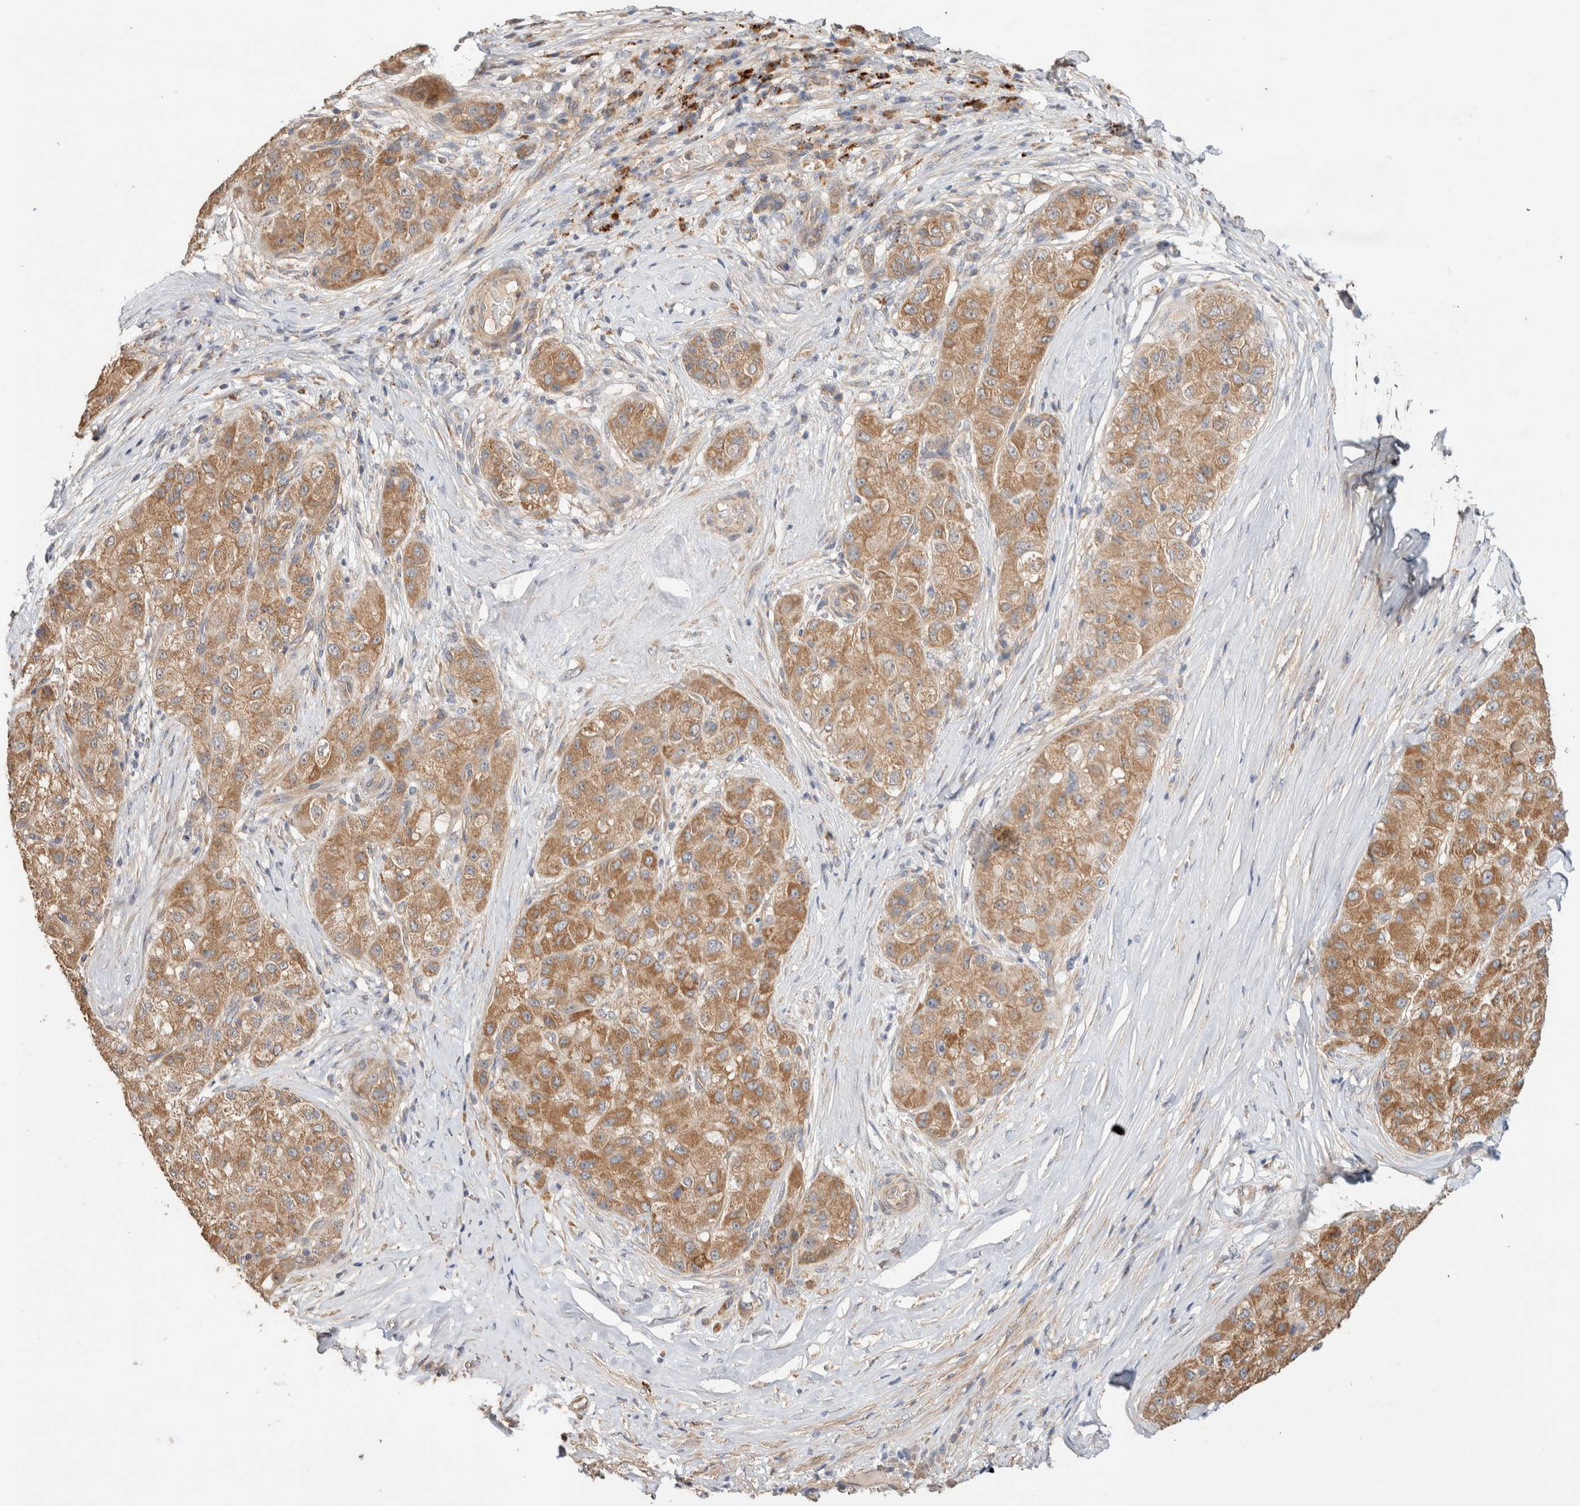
{"staining": {"intensity": "moderate", "quantity": ">75%", "location": "cytoplasmic/membranous"}, "tissue": "liver cancer", "cell_type": "Tumor cells", "image_type": "cancer", "snomed": [{"axis": "morphology", "description": "Carcinoma, Hepatocellular, NOS"}, {"axis": "topography", "description": "Liver"}], "caption": "Immunohistochemistry staining of hepatocellular carcinoma (liver), which demonstrates medium levels of moderate cytoplasmic/membranous staining in approximately >75% of tumor cells indicating moderate cytoplasmic/membranous protein positivity. The staining was performed using DAB (brown) for protein detection and nuclei were counterstained in hematoxylin (blue).", "gene": "B3GNTL1", "patient": {"sex": "male", "age": 80}}